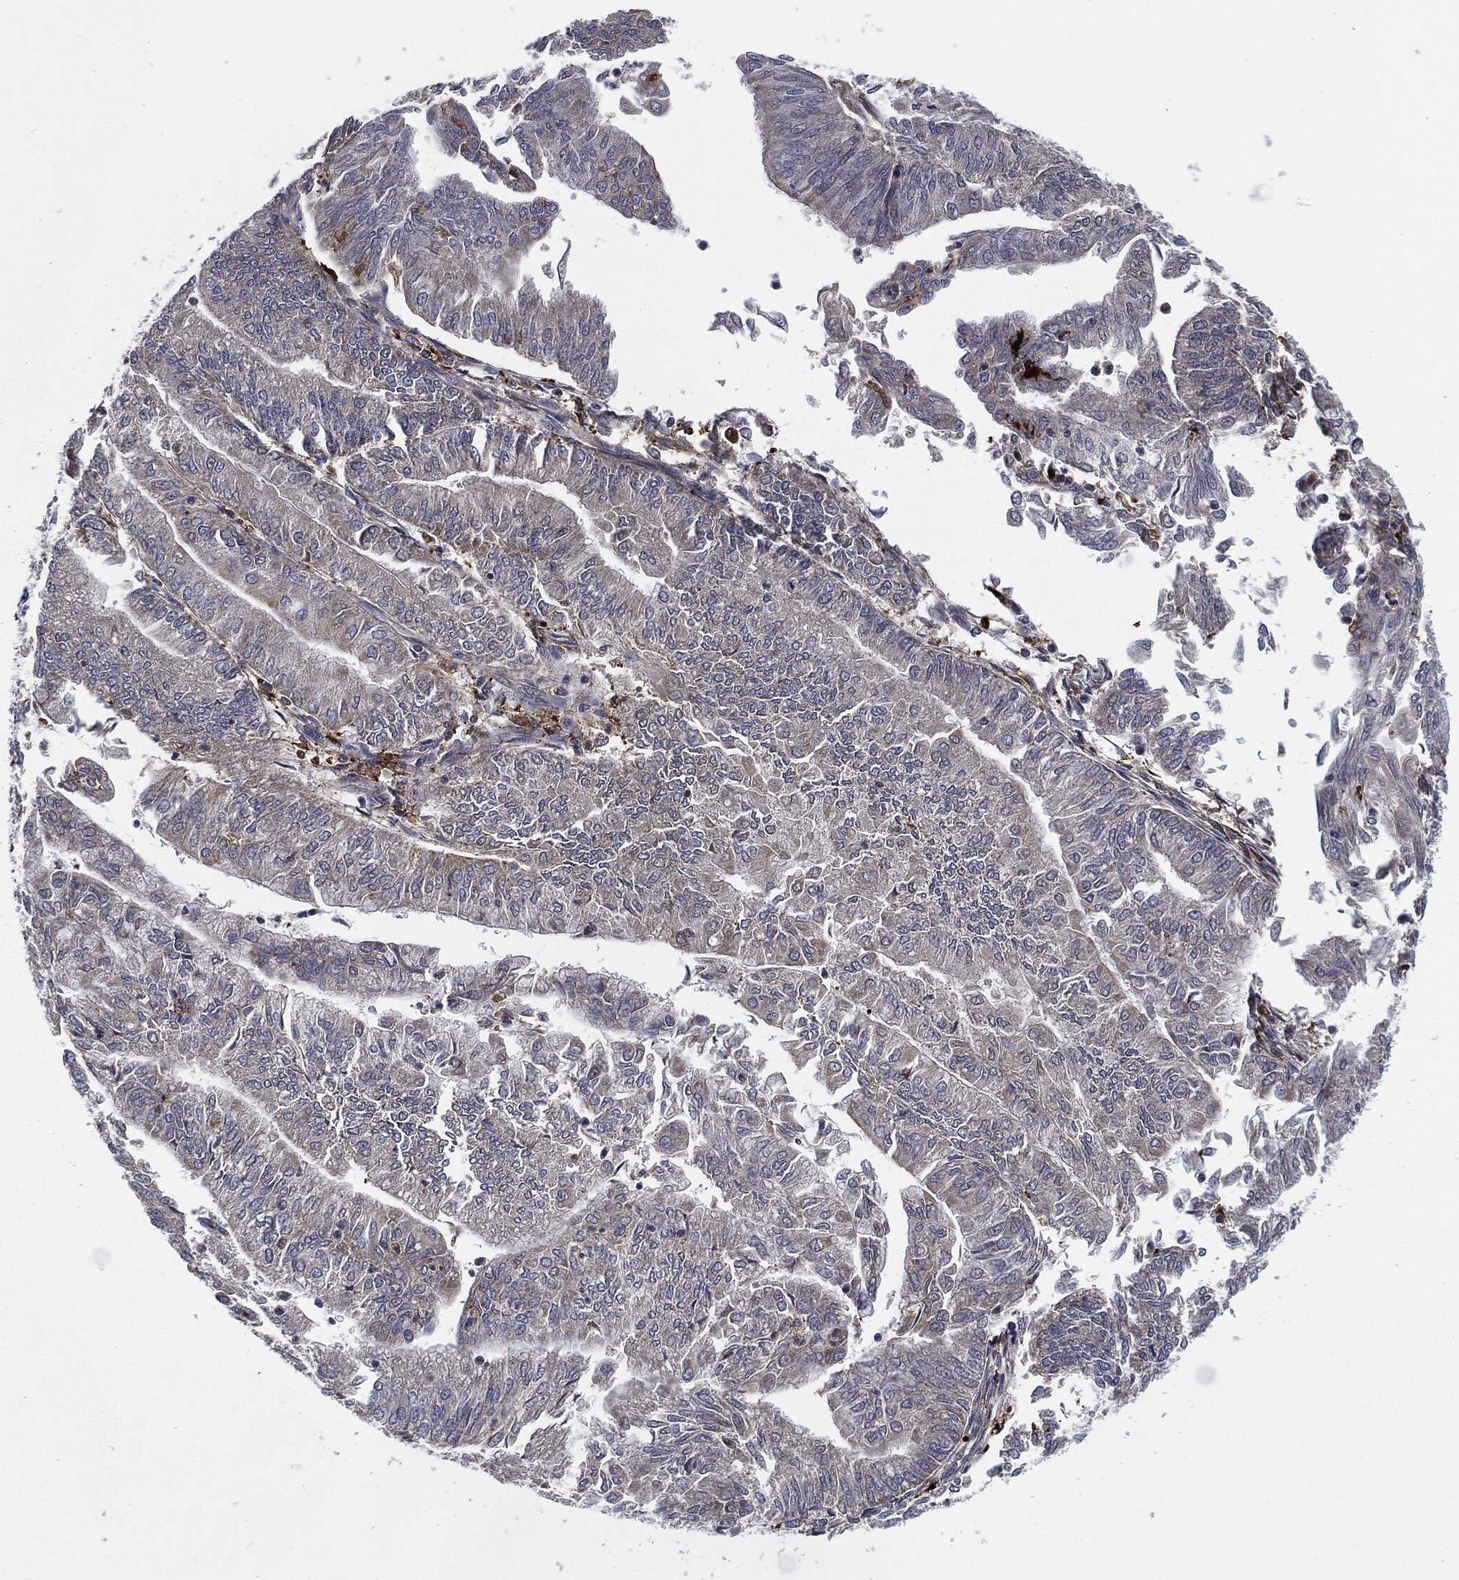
{"staining": {"intensity": "negative", "quantity": "none", "location": "none"}, "tissue": "endometrial cancer", "cell_type": "Tumor cells", "image_type": "cancer", "snomed": [{"axis": "morphology", "description": "Adenocarcinoma, NOS"}, {"axis": "topography", "description": "Endometrium"}], "caption": "This histopathology image is of endometrial adenocarcinoma stained with immunohistochemistry (IHC) to label a protein in brown with the nuclei are counter-stained blue. There is no expression in tumor cells.", "gene": "TMEM11", "patient": {"sex": "female", "age": 59}}